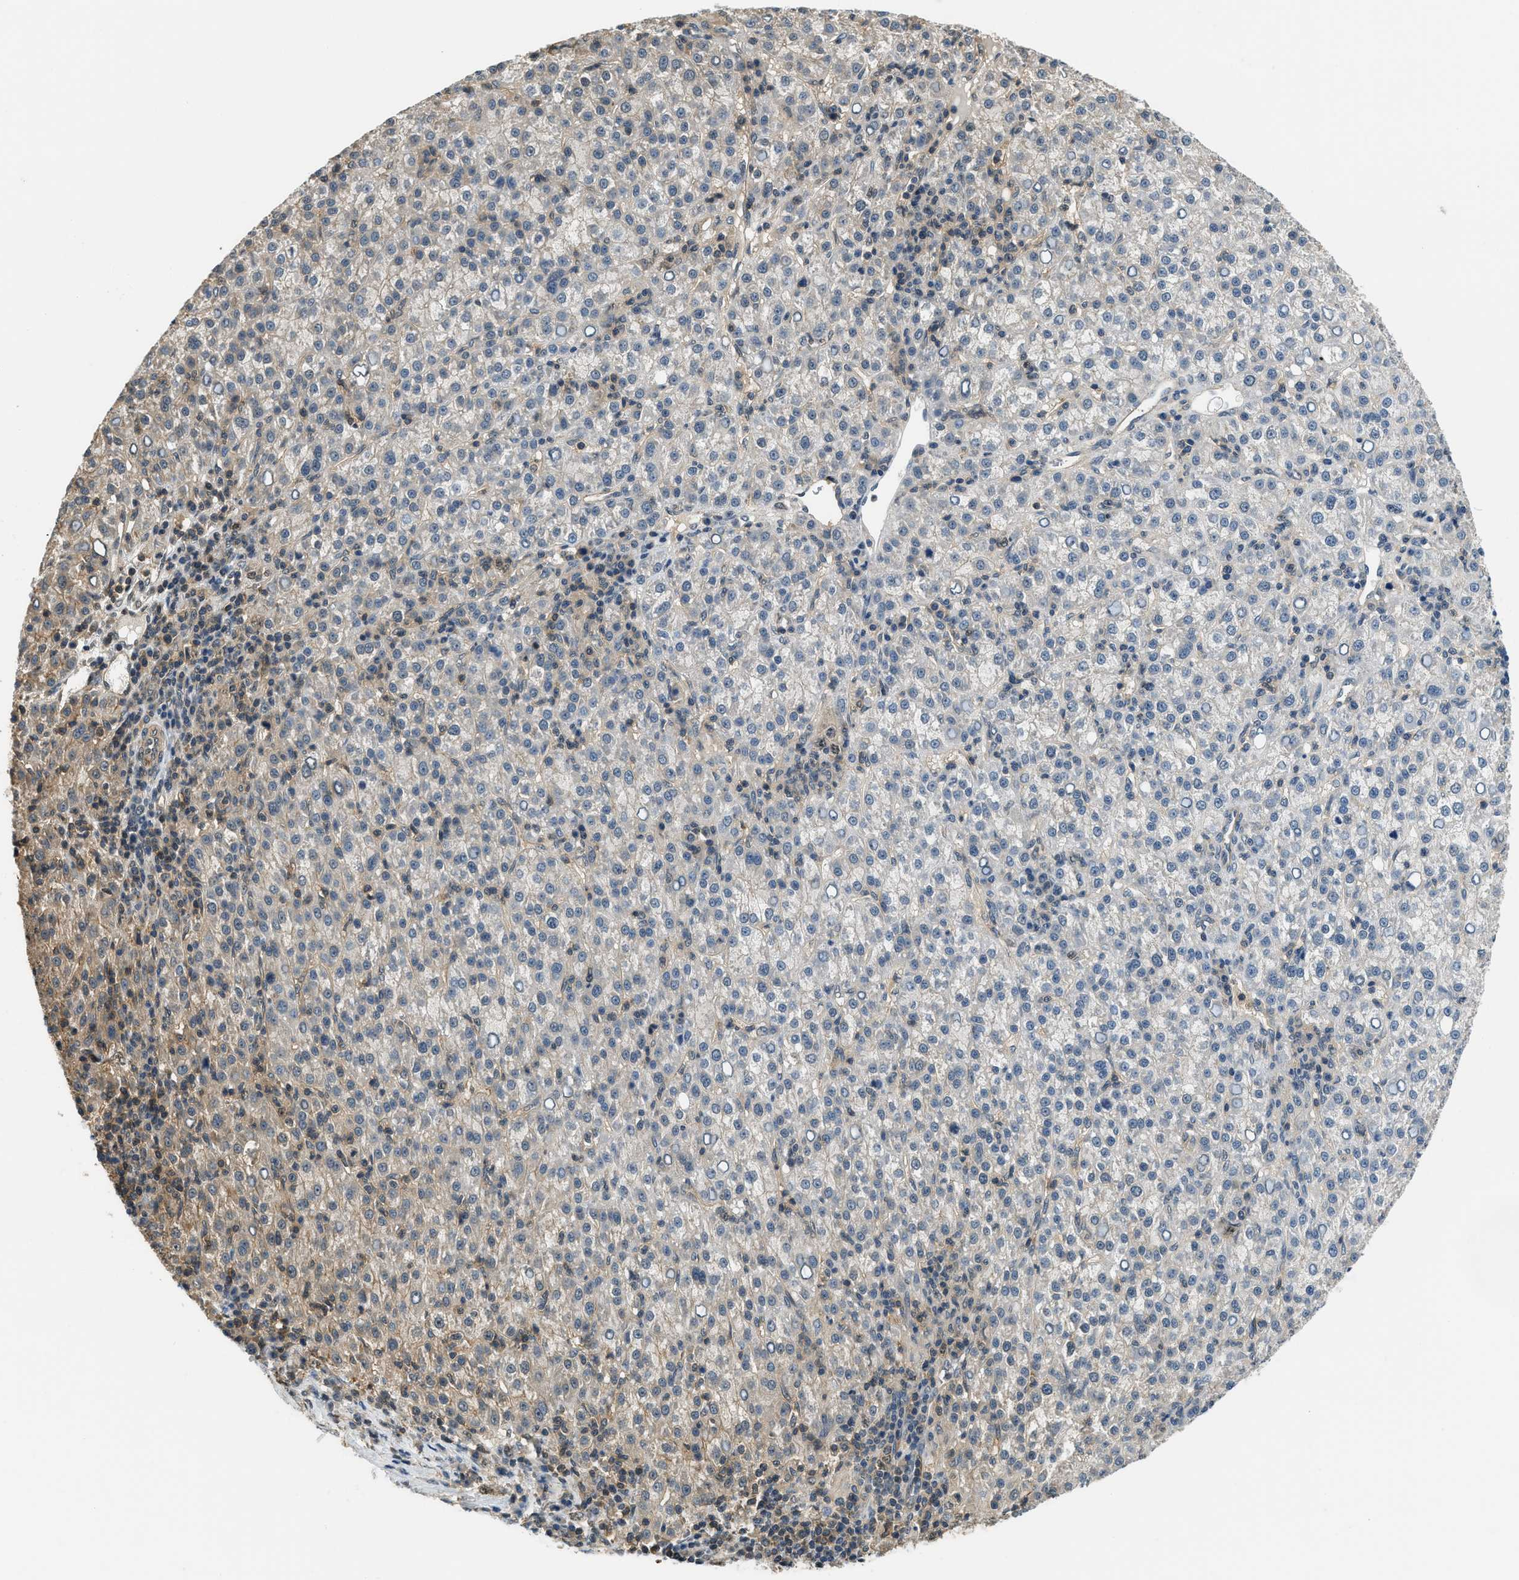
{"staining": {"intensity": "negative", "quantity": "none", "location": "none"}, "tissue": "liver cancer", "cell_type": "Tumor cells", "image_type": "cancer", "snomed": [{"axis": "morphology", "description": "Carcinoma, Hepatocellular, NOS"}, {"axis": "topography", "description": "Liver"}], "caption": "Protein analysis of liver cancer (hepatocellular carcinoma) displays no significant positivity in tumor cells.", "gene": "CBLB", "patient": {"sex": "female", "age": 58}}